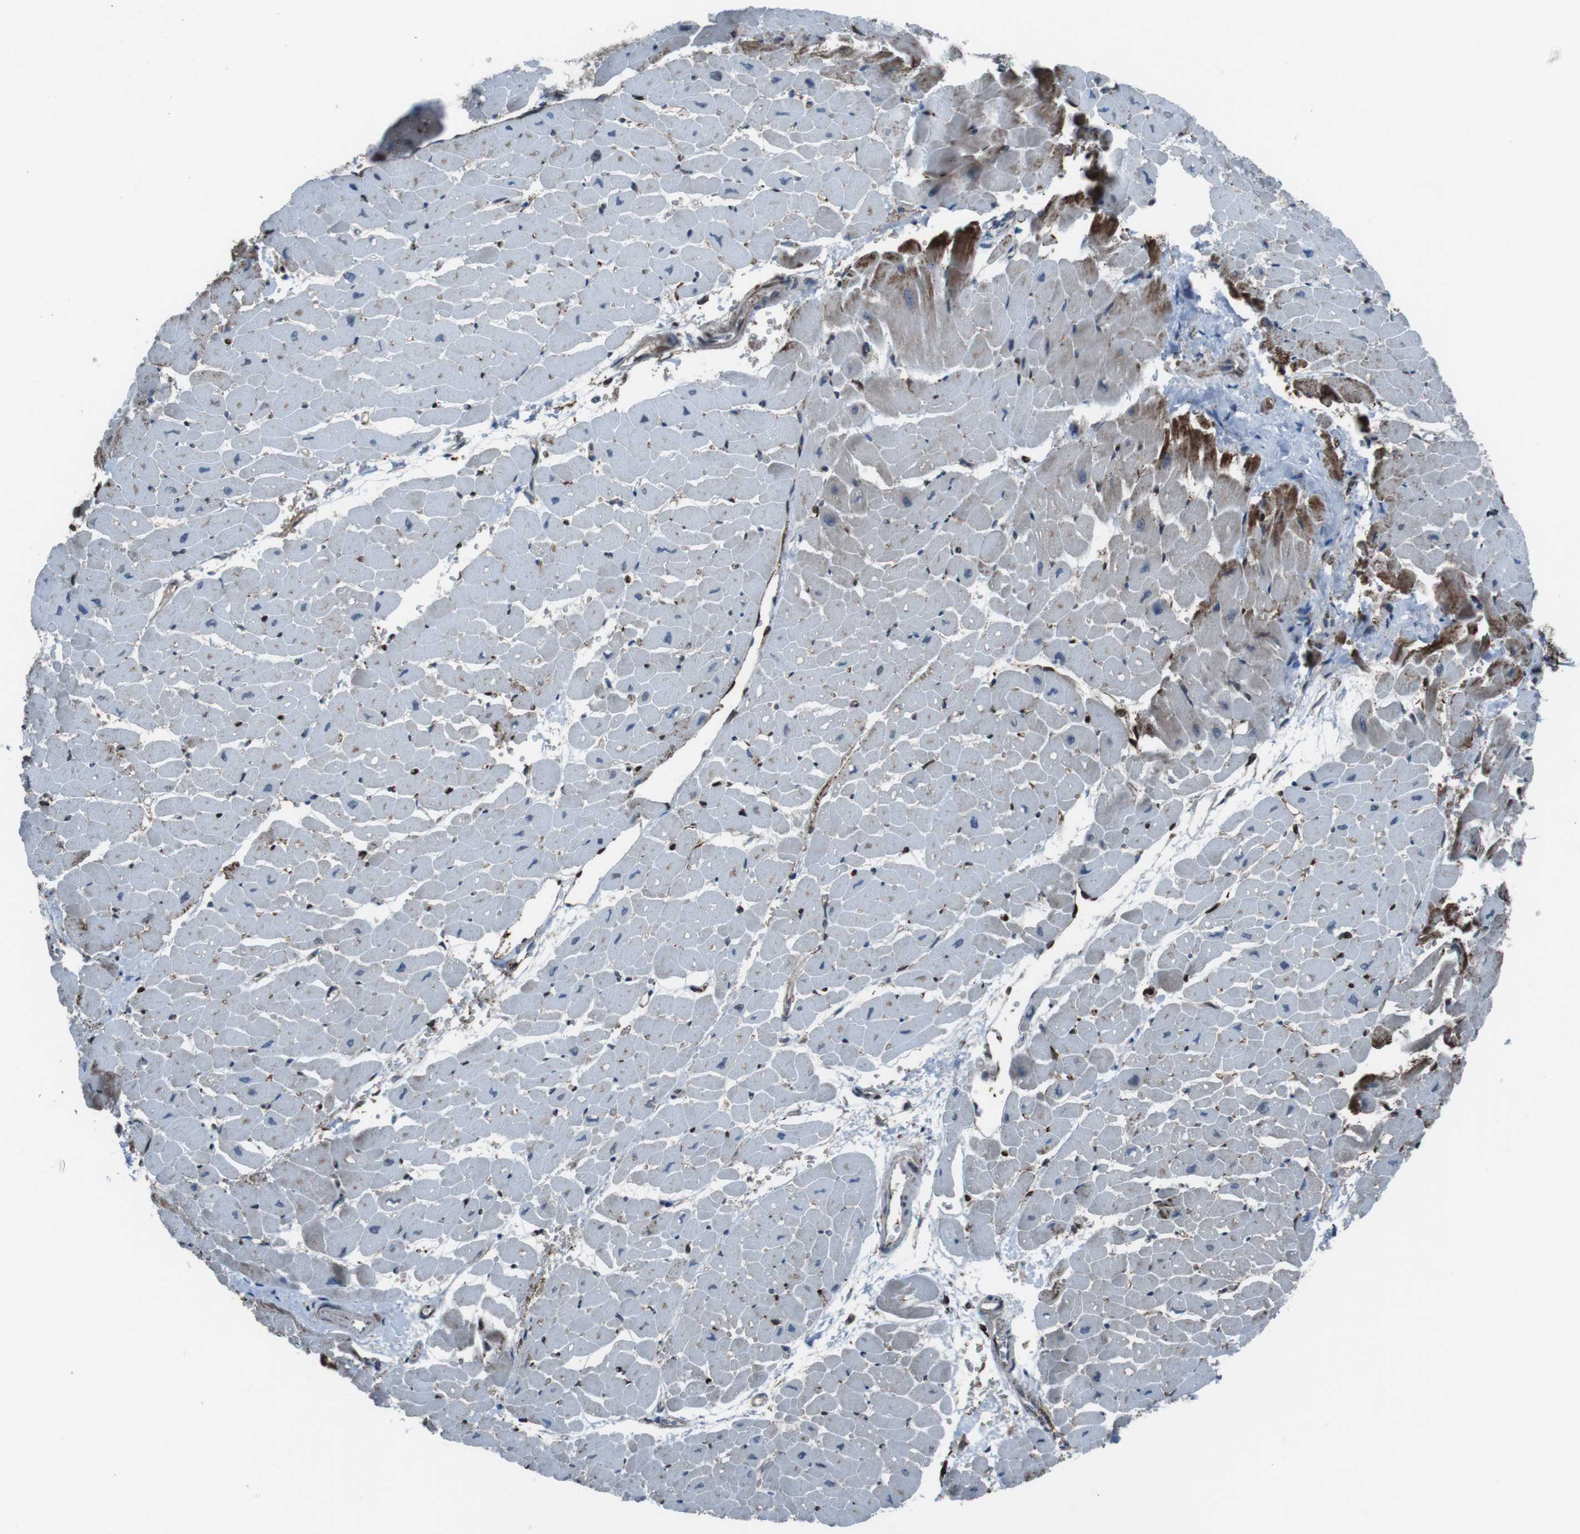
{"staining": {"intensity": "moderate", "quantity": "<25%", "location": "cytoplasmic/membranous"}, "tissue": "heart muscle", "cell_type": "Cardiomyocytes", "image_type": "normal", "snomed": [{"axis": "morphology", "description": "Normal tissue, NOS"}, {"axis": "topography", "description": "Heart"}], "caption": "Immunohistochemical staining of normal human heart muscle displays moderate cytoplasmic/membranous protein positivity in approximately <25% of cardiomyocytes.", "gene": "GDF10", "patient": {"sex": "male", "age": 45}}